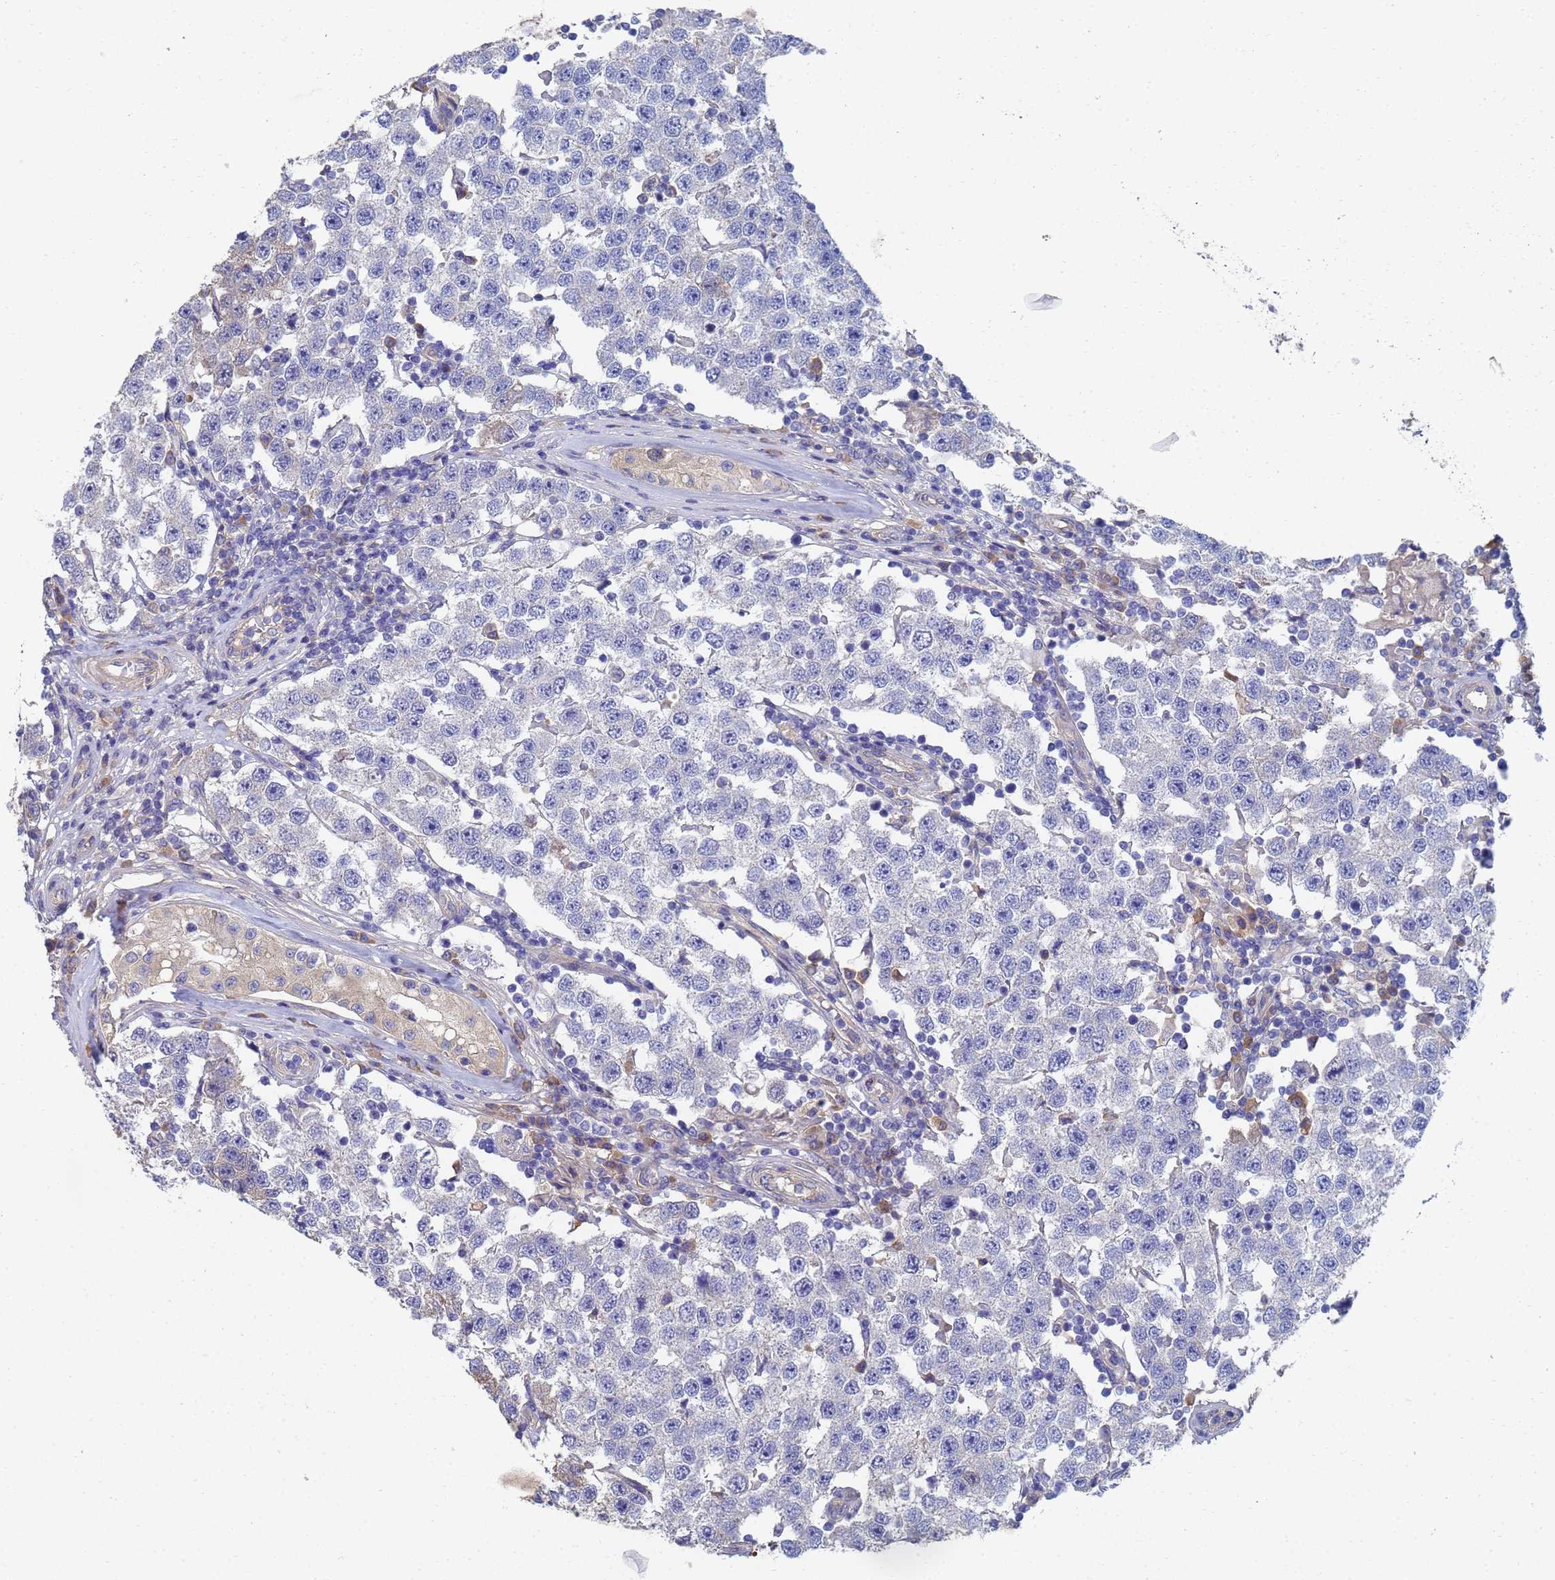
{"staining": {"intensity": "negative", "quantity": "none", "location": "none"}, "tissue": "testis cancer", "cell_type": "Tumor cells", "image_type": "cancer", "snomed": [{"axis": "morphology", "description": "Seminoma, NOS"}, {"axis": "topography", "description": "Testis"}], "caption": "Immunohistochemistry (IHC) micrograph of neoplastic tissue: human testis cancer (seminoma) stained with DAB shows no significant protein staining in tumor cells. (DAB (3,3'-diaminobenzidine) immunohistochemistry (IHC) with hematoxylin counter stain).", "gene": "LBX2", "patient": {"sex": "male", "age": 34}}